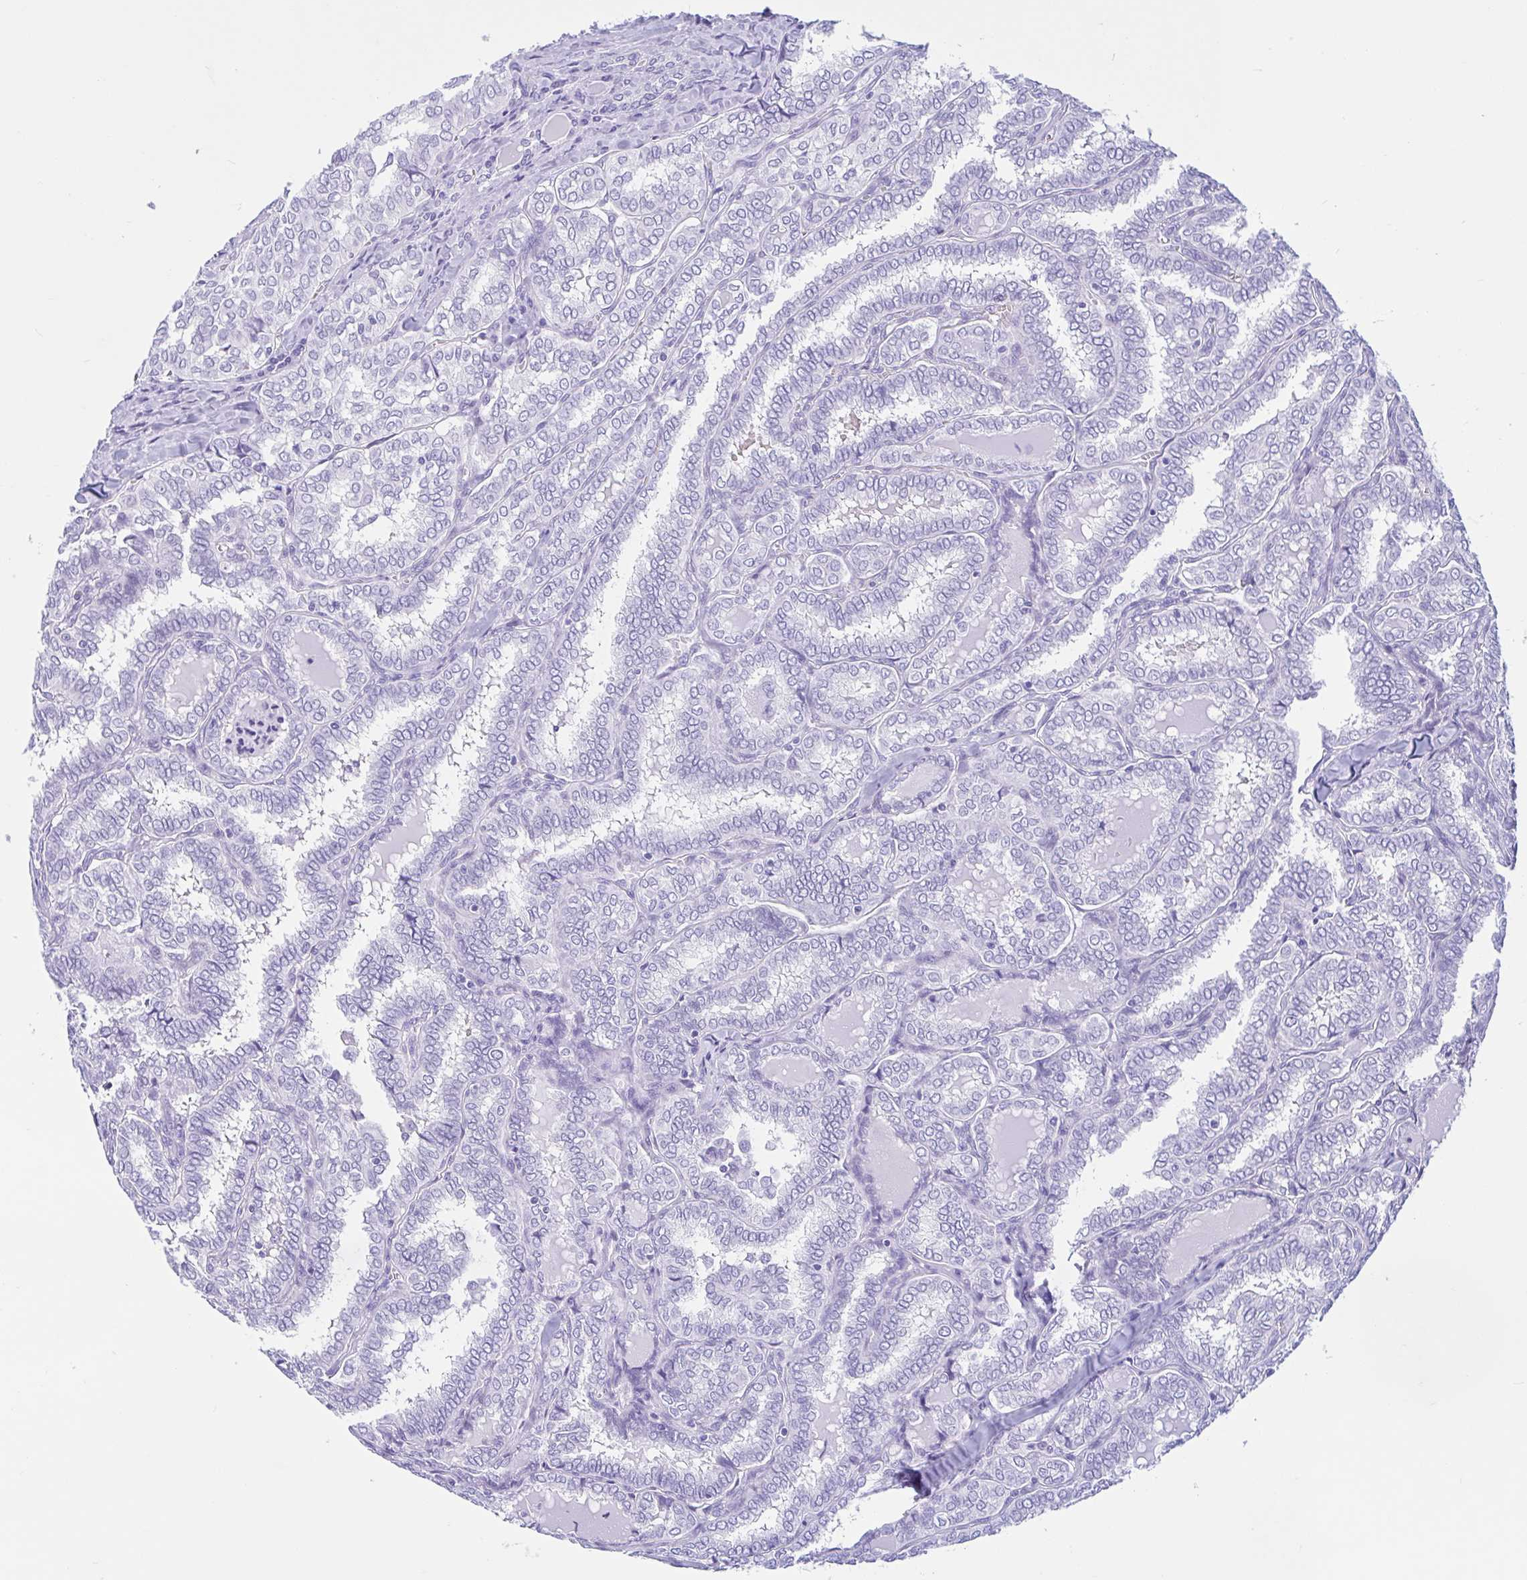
{"staining": {"intensity": "negative", "quantity": "none", "location": "none"}, "tissue": "thyroid cancer", "cell_type": "Tumor cells", "image_type": "cancer", "snomed": [{"axis": "morphology", "description": "Papillary adenocarcinoma, NOS"}, {"axis": "topography", "description": "Thyroid gland"}], "caption": "There is no significant expression in tumor cells of papillary adenocarcinoma (thyroid).", "gene": "IAPP", "patient": {"sex": "female", "age": 30}}